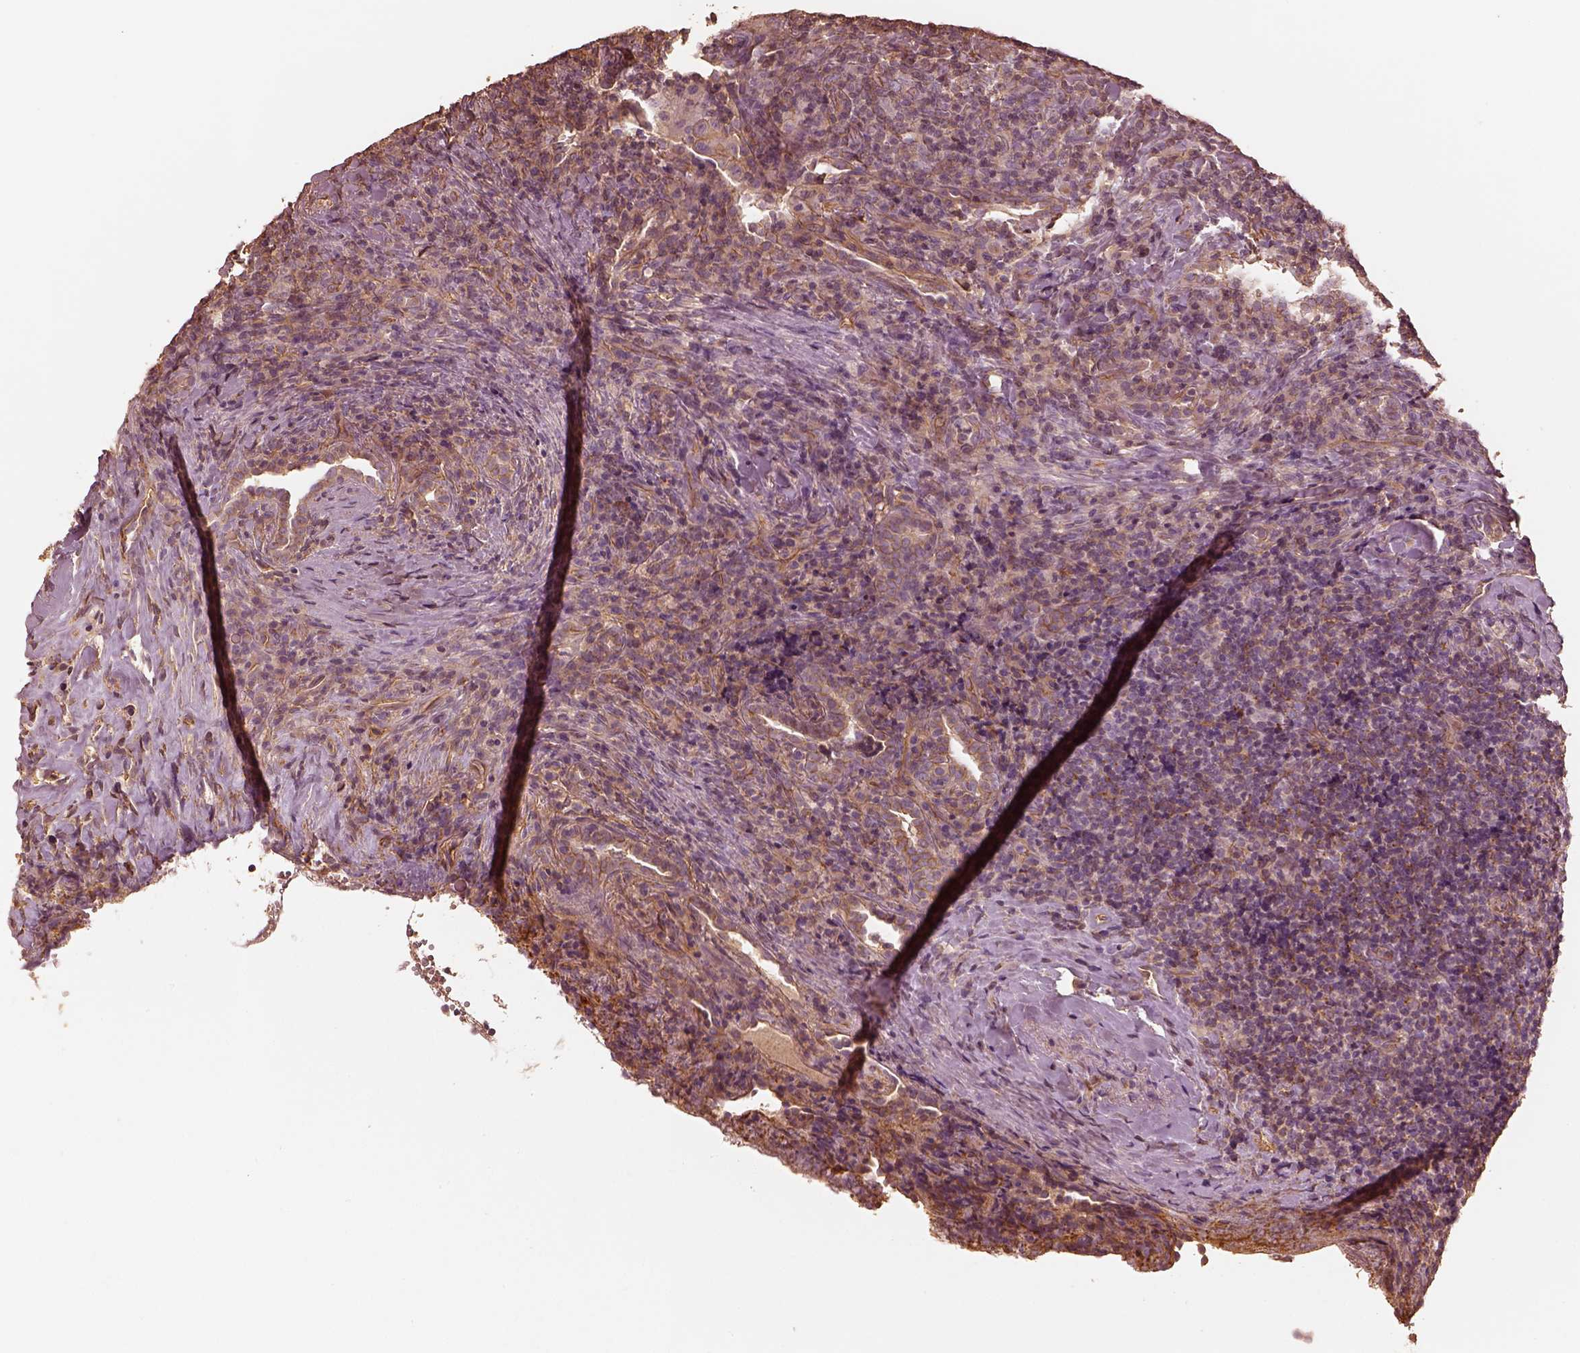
{"staining": {"intensity": "negative", "quantity": "none", "location": "none"}, "tissue": "lymphoma", "cell_type": "Tumor cells", "image_type": "cancer", "snomed": [{"axis": "morphology", "description": "Hodgkin's disease, NOS"}, {"axis": "topography", "description": "Lung"}], "caption": "This image is of lymphoma stained with immunohistochemistry to label a protein in brown with the nuclei are counter-stained blue. There is no staining in tumor cells.", "gene": "WDR7", "patient": {"sex": "male", "age": 17}}